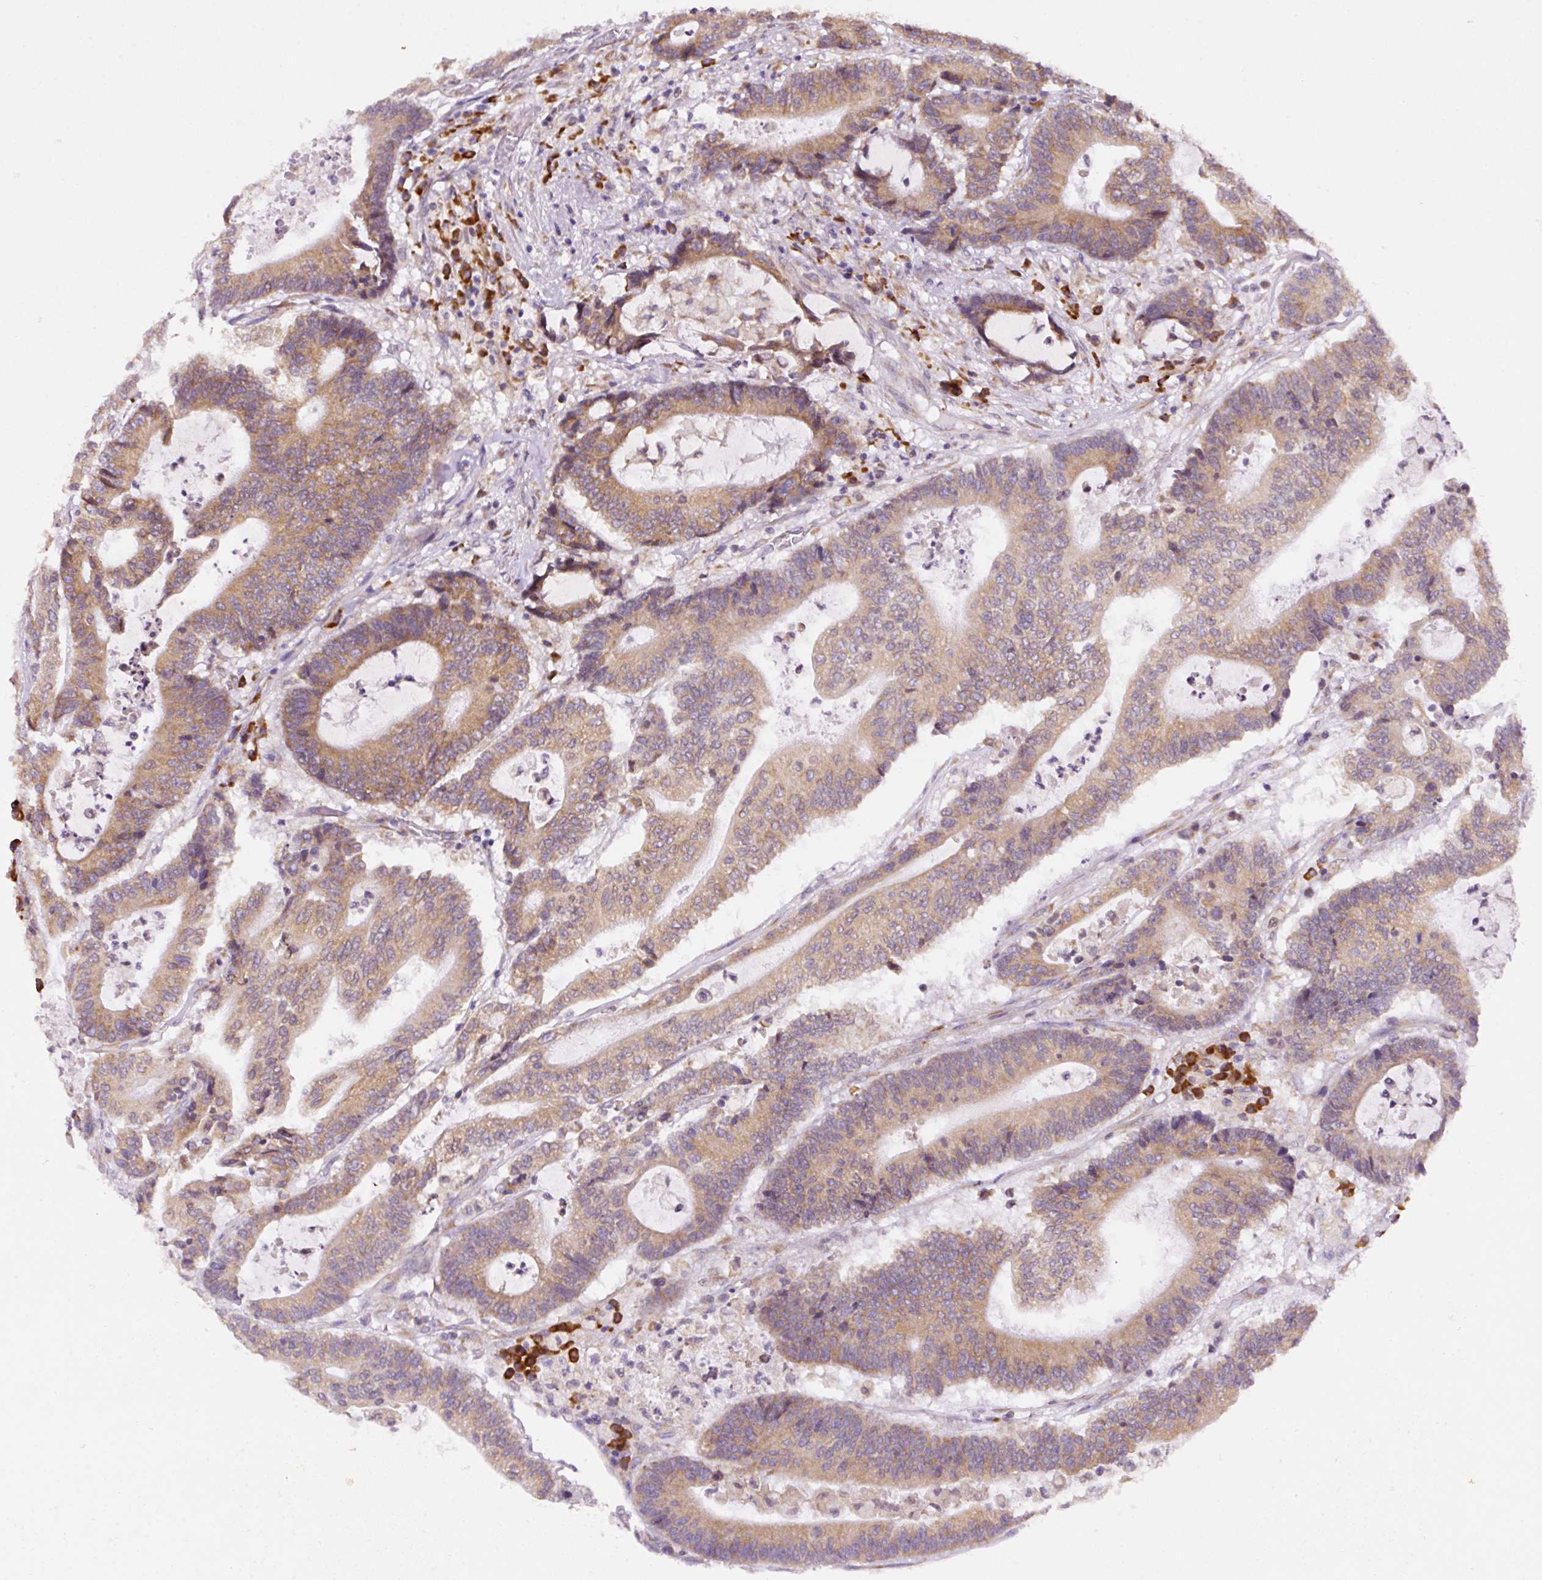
{"staining": {"intensity": "moderate", "quantity": ">75%", "location": "cytoplasmic/membranous"}, "tissue": "colorectal cancer", "cell_type": "Tumor cells", "image_type": "cancer", "snomed": [{"axis": "morphology", "description": "Adenocarcinoma, NOS"}, {"axis": "topography", "description": "Colon"}], "caption": "Immunohistochemistry (IHC) of colorectal adenocarcinoma demonstrates medium levels of moderate cytoplasmic/membranous positivity in approximately >75% of tumor cells.", "gene": "DDOST", "patient": {"sex": "female", "age": 84}}